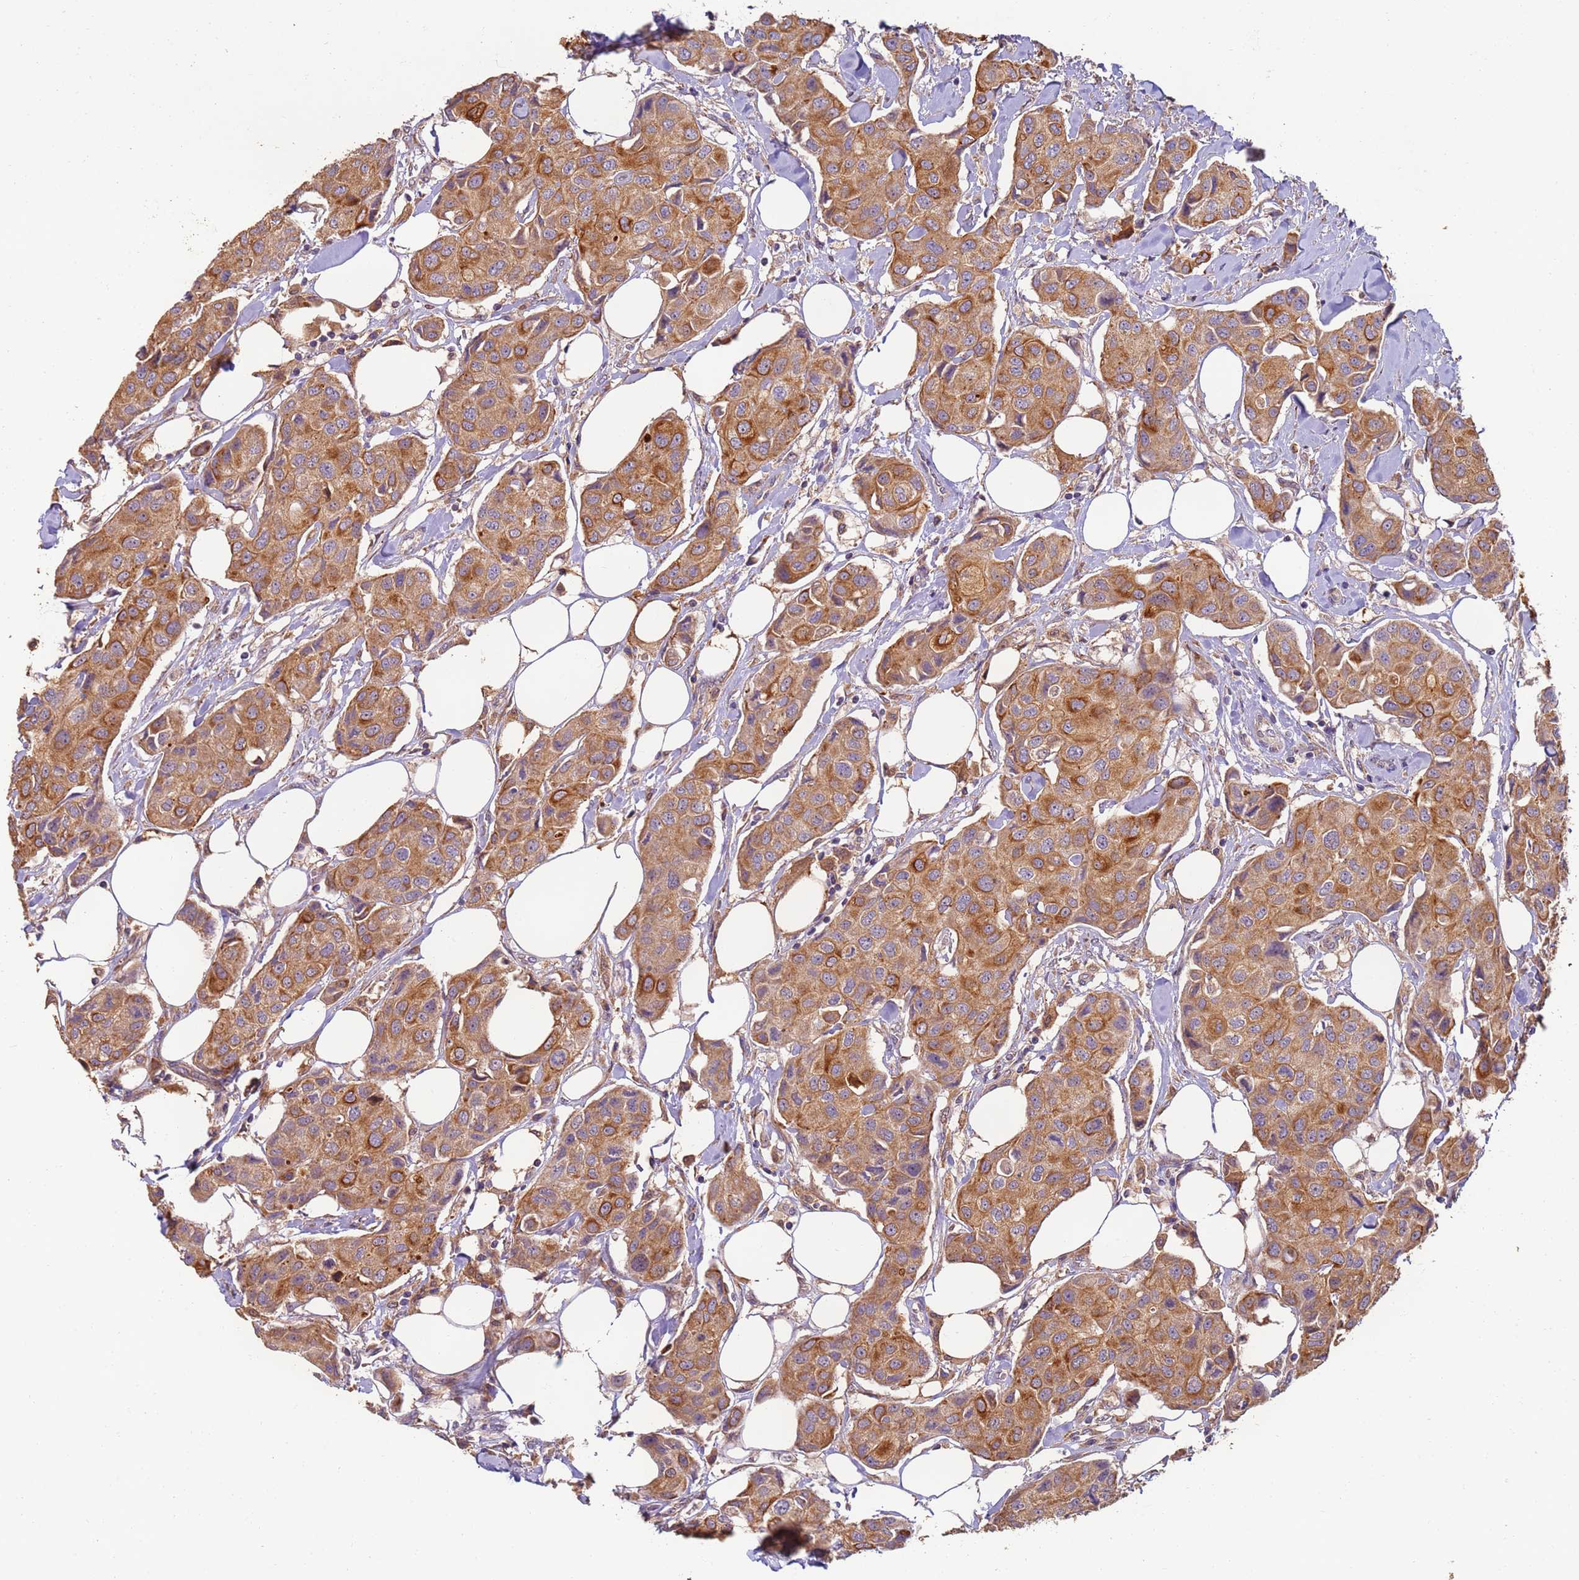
{"staining": {"intensity": "moderate", "quantity": ">75%", "location": "cytoplasmic/membranous"}, "tissue": "breast cancer", "cell_type": "Tumor cells", "image_type": "cancer", "snomed": [{"axis": "morphology", "description": "Duct carcinoma"}, {"axis": "topography", "description": "Breast"}], "caption": "The immunohistochemical stain highlights moderate cytoplasmic/membranous positivity in tumor cells of breast cancer tissue. (DAB IHC, brown staining for protein, blue staining for nuclei).", "gene": "TIGAR", "patient": {"sex": "female", "age": 80}}